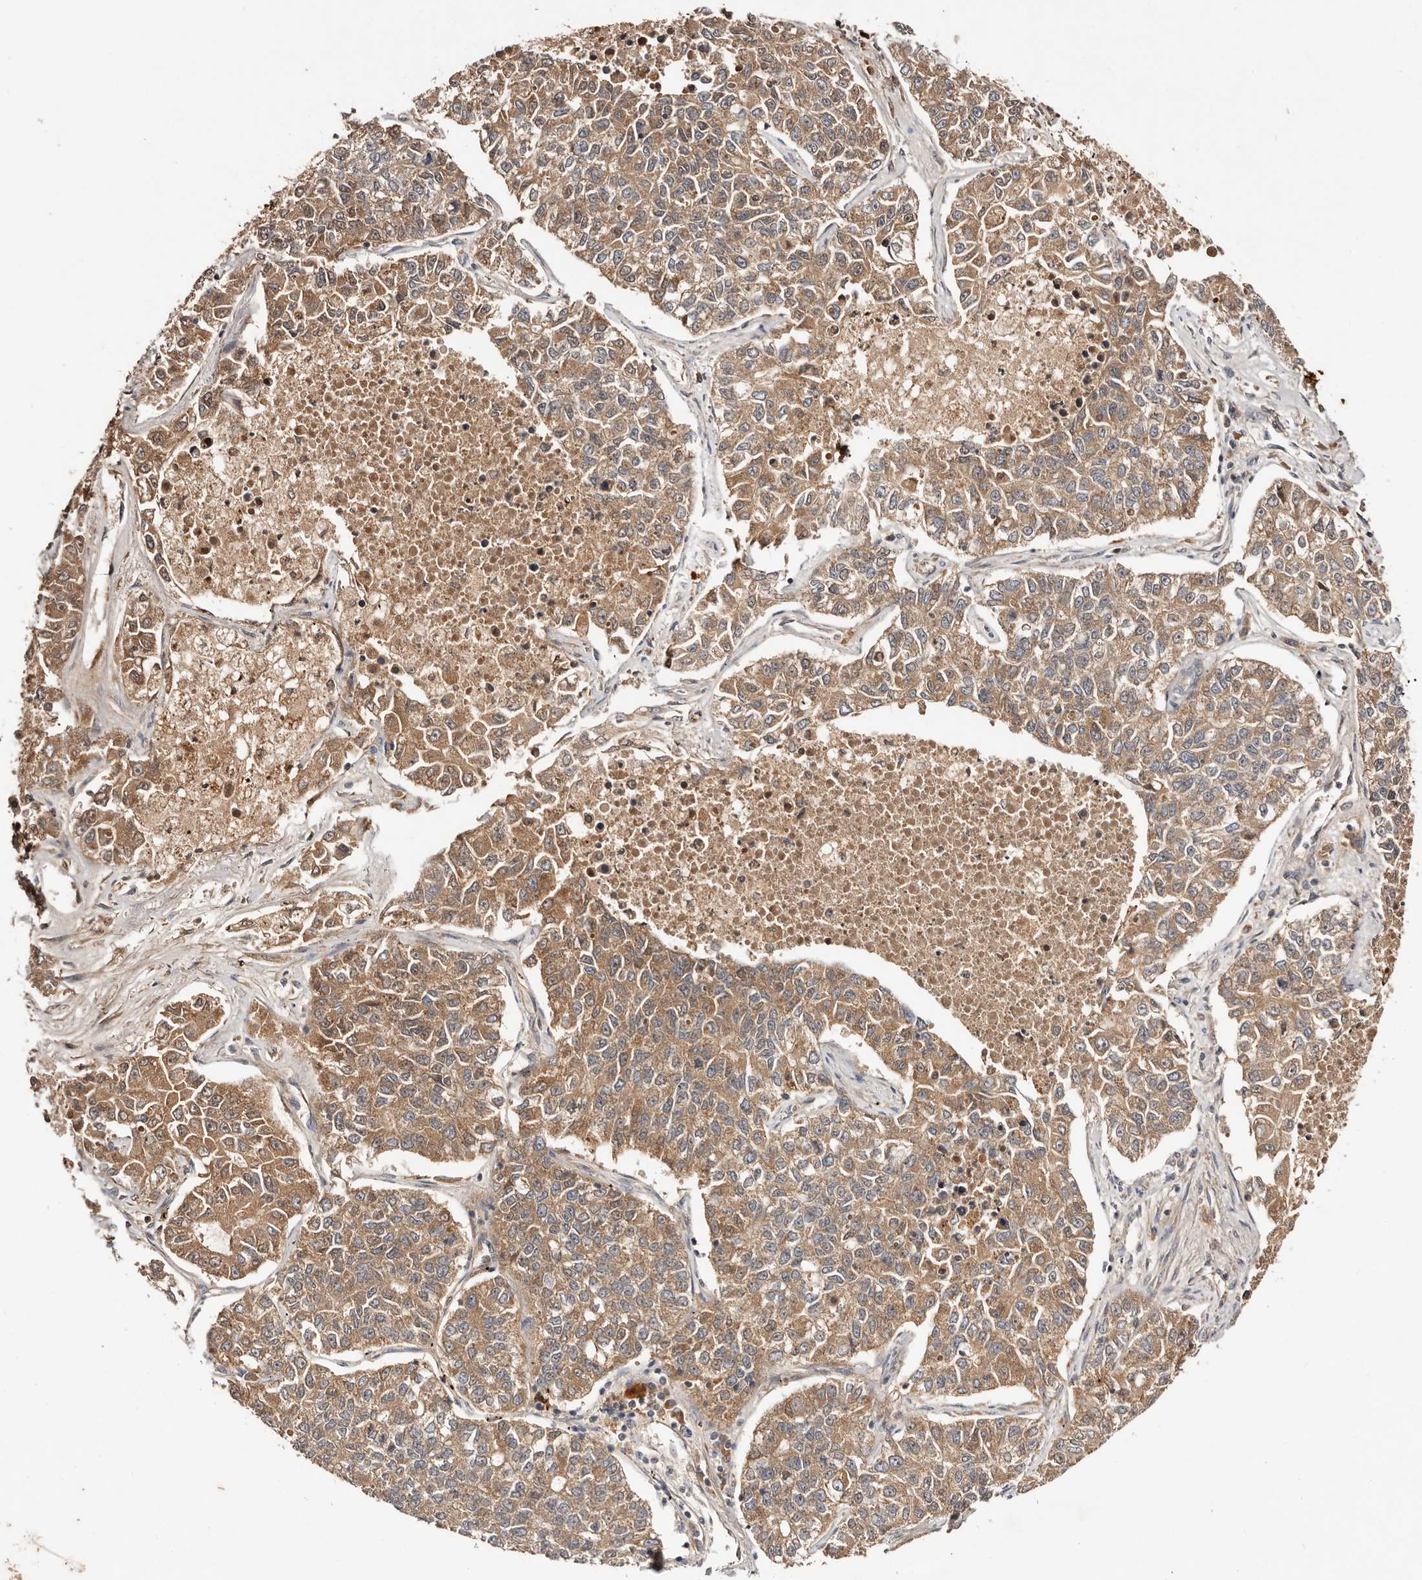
{"staining": {"intensity": "moderate", "quantity": ">75%", "location": "cytoplasmic/membranous"}, "tissue": "lung cancer", "cell_type": "Tumor cells", "image_type": "cancer", "snomed": [{"axis": "morphology", "description": "Adenocarcinoma, NOS"}, {"axis": "topography", "description": "Lung"}], "caption": "Lung cancer (adenocarcinoma) was stained to show a protein in brown. There is medium levels of moderate cytoplasmic/membranous positivity in approximately >75% of tumor cells. Immunohistochemistry (ihc) stains the protein of interest in brown and the nuclei are stained blue.", "gene": "PKIB", "patient": {"sex": "male", "age": 49}}